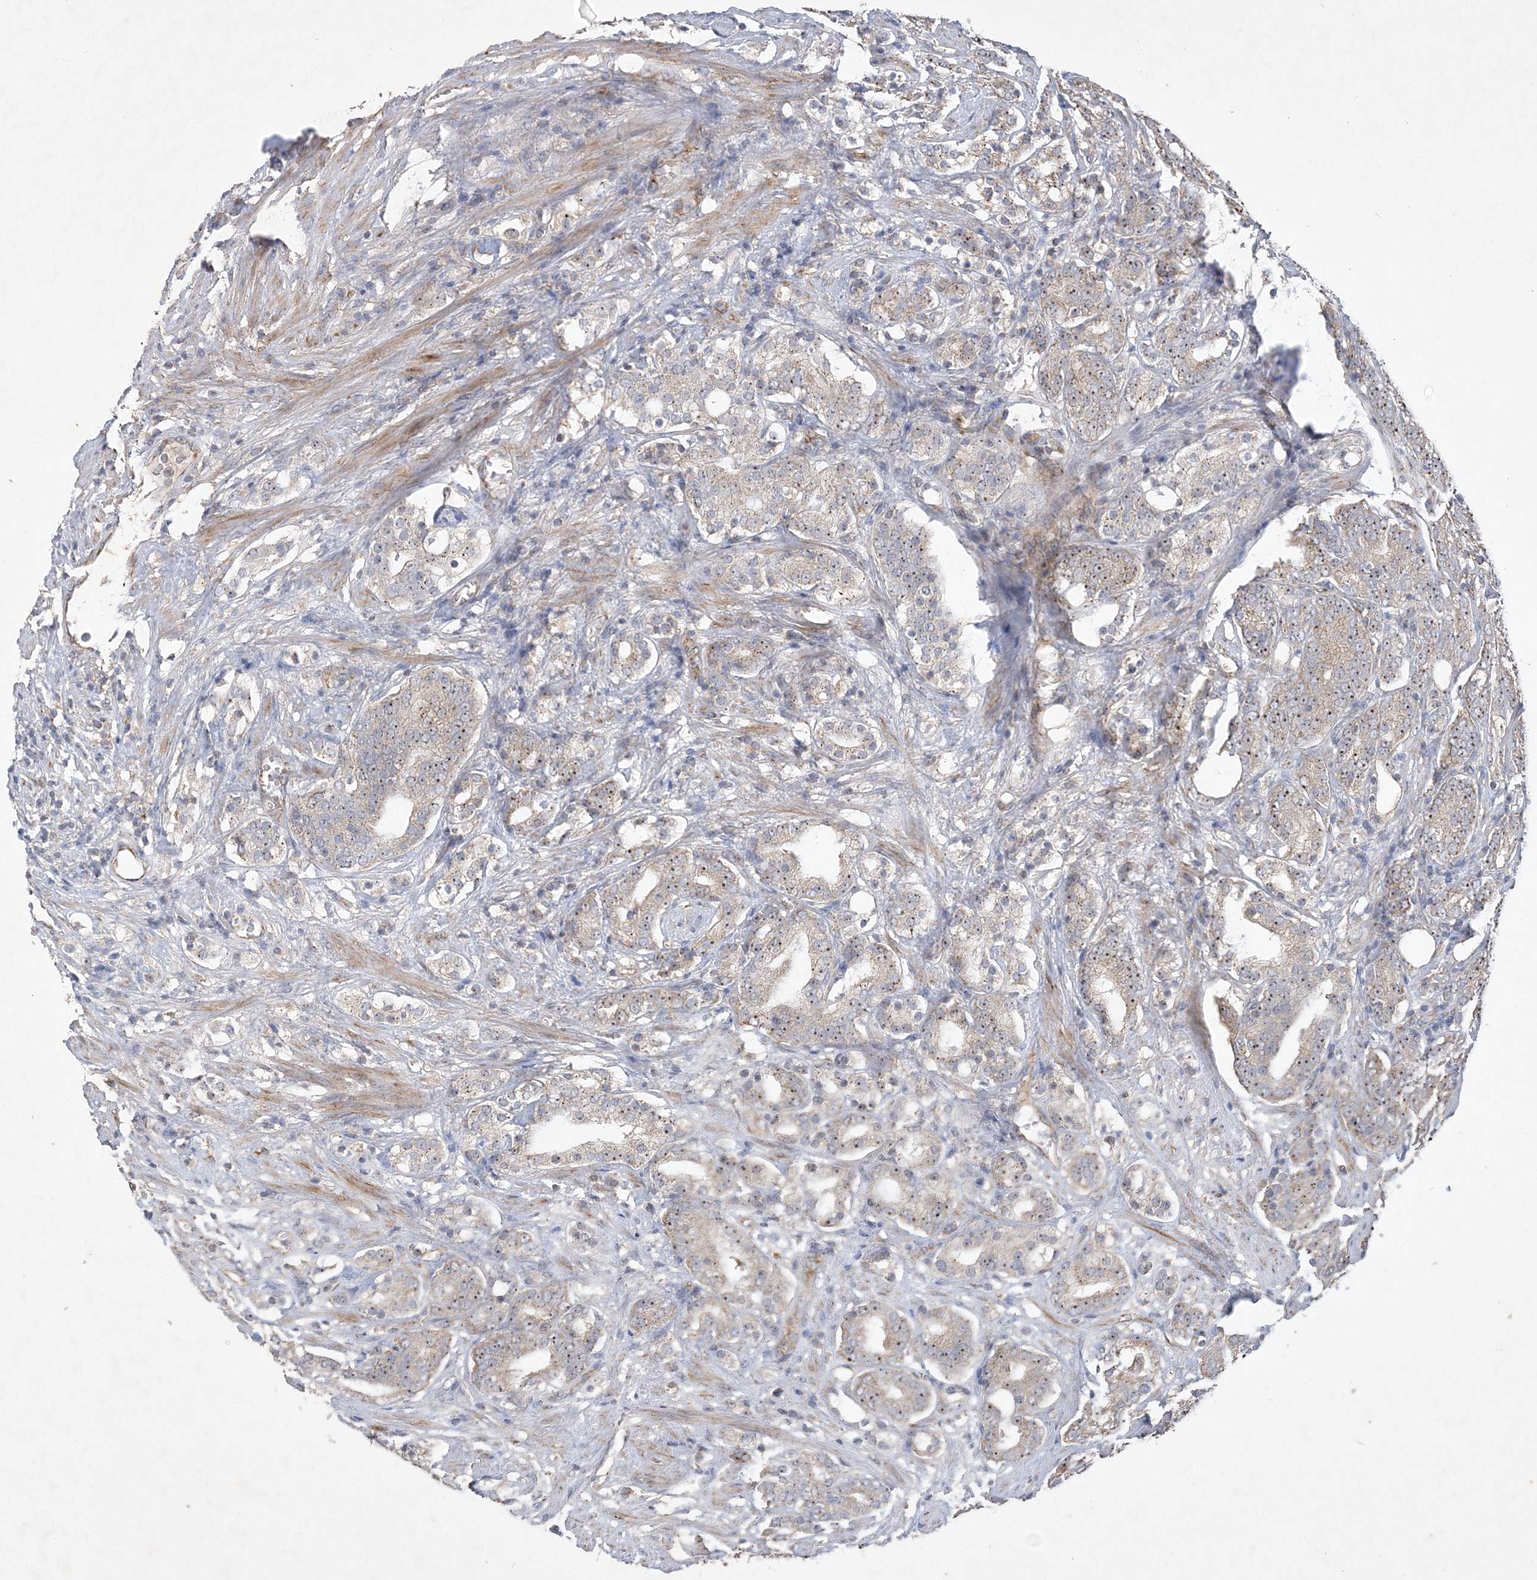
{"staining": {"intensity": "weak", "quantity": ">75%", "location": "cytoplasmic/membranous,nuclear"}, "tissue": "prostate cancer", "cell_type": "Tumor cells", "image_type": "cancer", "snomed": [{"axis": "morphology", "description": "Adenocarcinoma, High grade"}, {"axis": "topography", "description": "Prostate"}], "caption": "Weak cytoplasmic/membranous and nuclear protein positivity is identified in about >75% of tumor cells in prostate adenocarcinoma (high-grade). (DAB (3,3'-diaminobenzidine) IHC with brightfield microscopy, high magnification).", "gene": "FEZ2", "patient": {"sex": "male", "age": 57}}